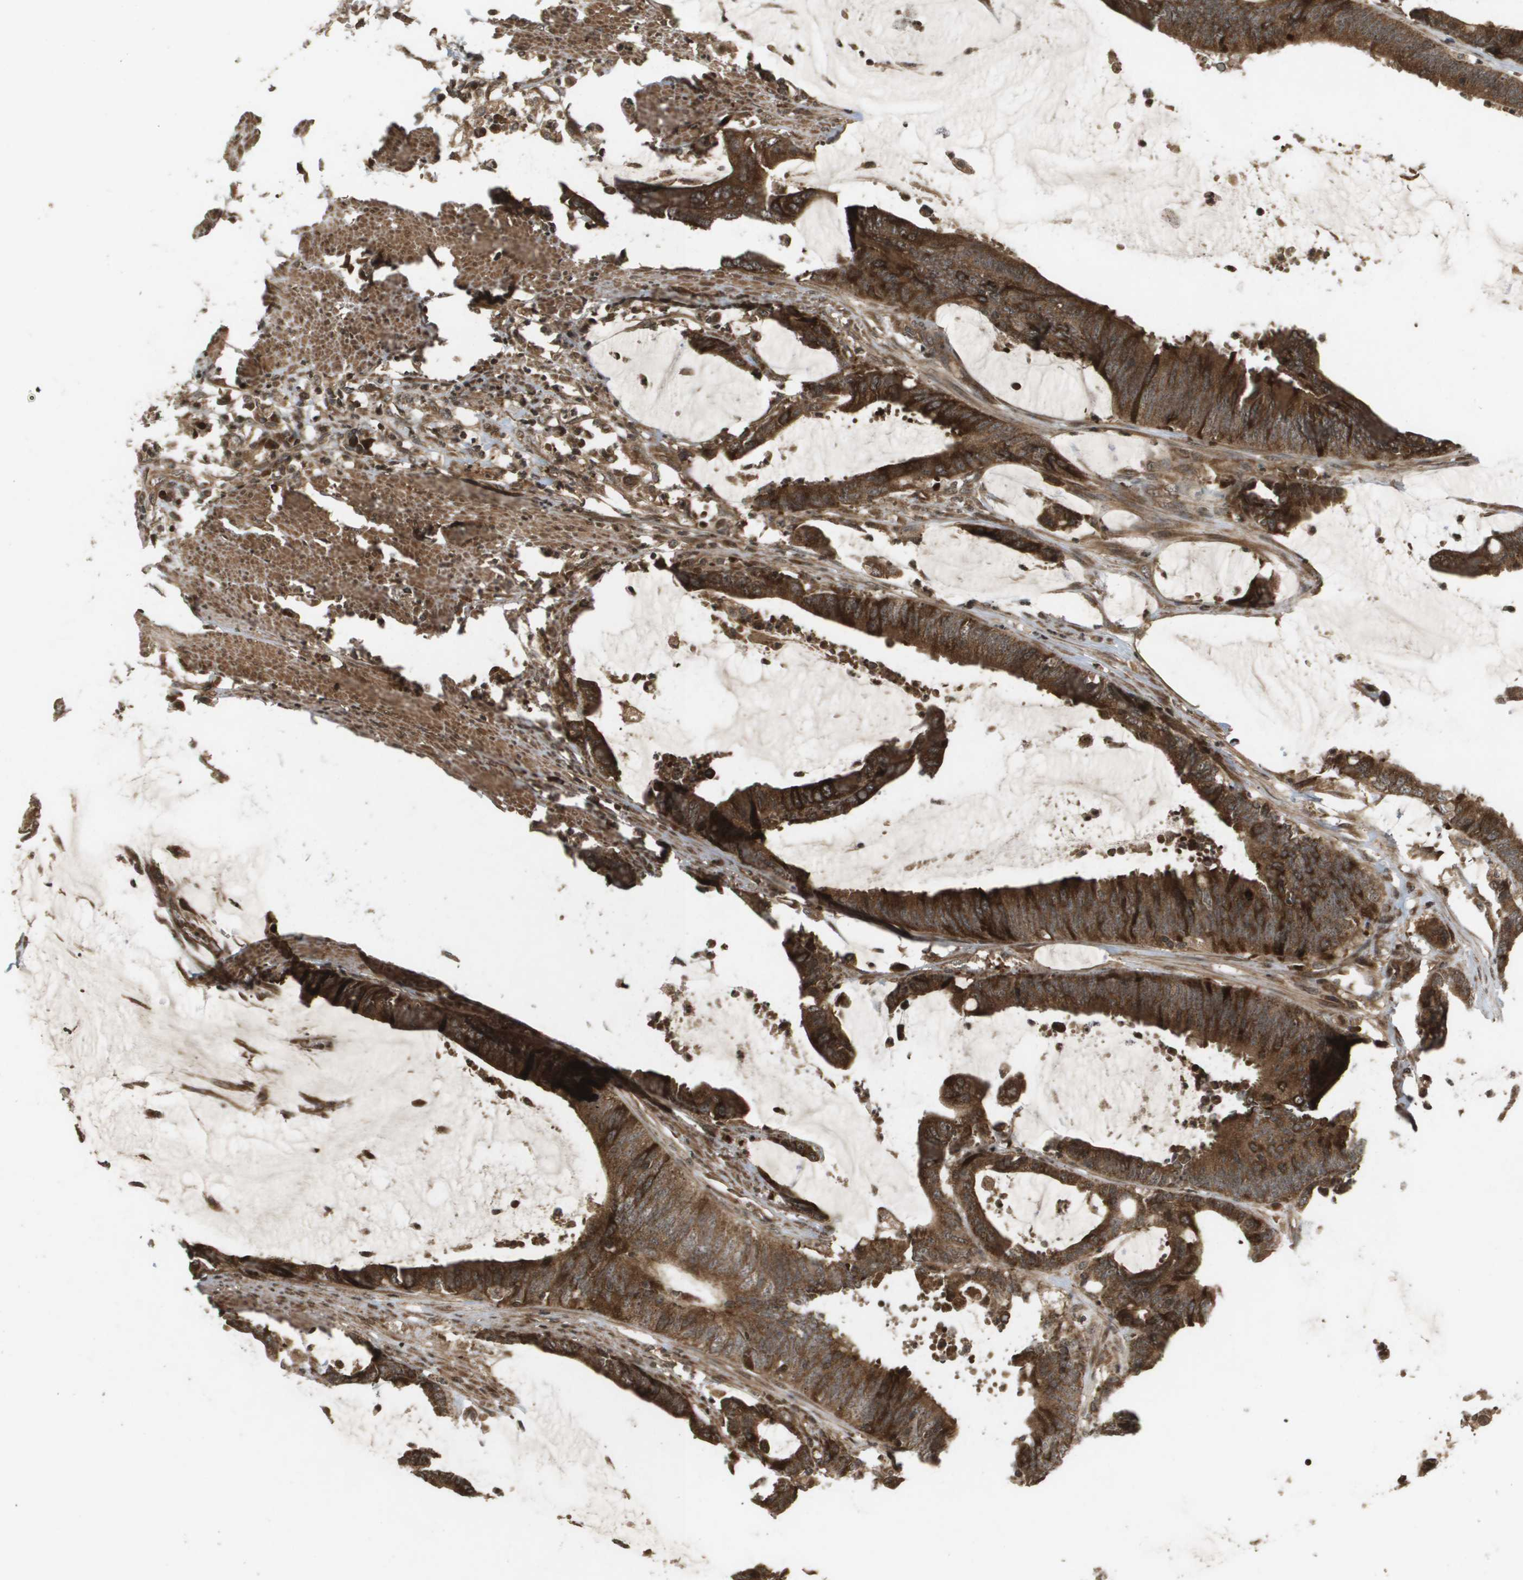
{"staining": {"intensity": "strong", "quantity": ">75%", "location": "cytoplasmic/membranous"}, "tissue": "colorectal cancer", "cell_type": "Tumor cells", "image_type": "cancer", "snomed": [{"axis": "morphology", "description": "Adenocarcinoma, NOS"}, {"axis": "topography", "description": "Rectum"}], "caption": "Brown immunohistochemical staining in colorectal cancer exhibits strong cytoplasmic/membranous positivity in about >75% of tumor cells. The staining was performed using DAB, with brown indicating positive protein expression. Nuclei are stained blue with hematoxylin.", "gene": "KIF11", "patient": {"sex": "female", "age": 66}}